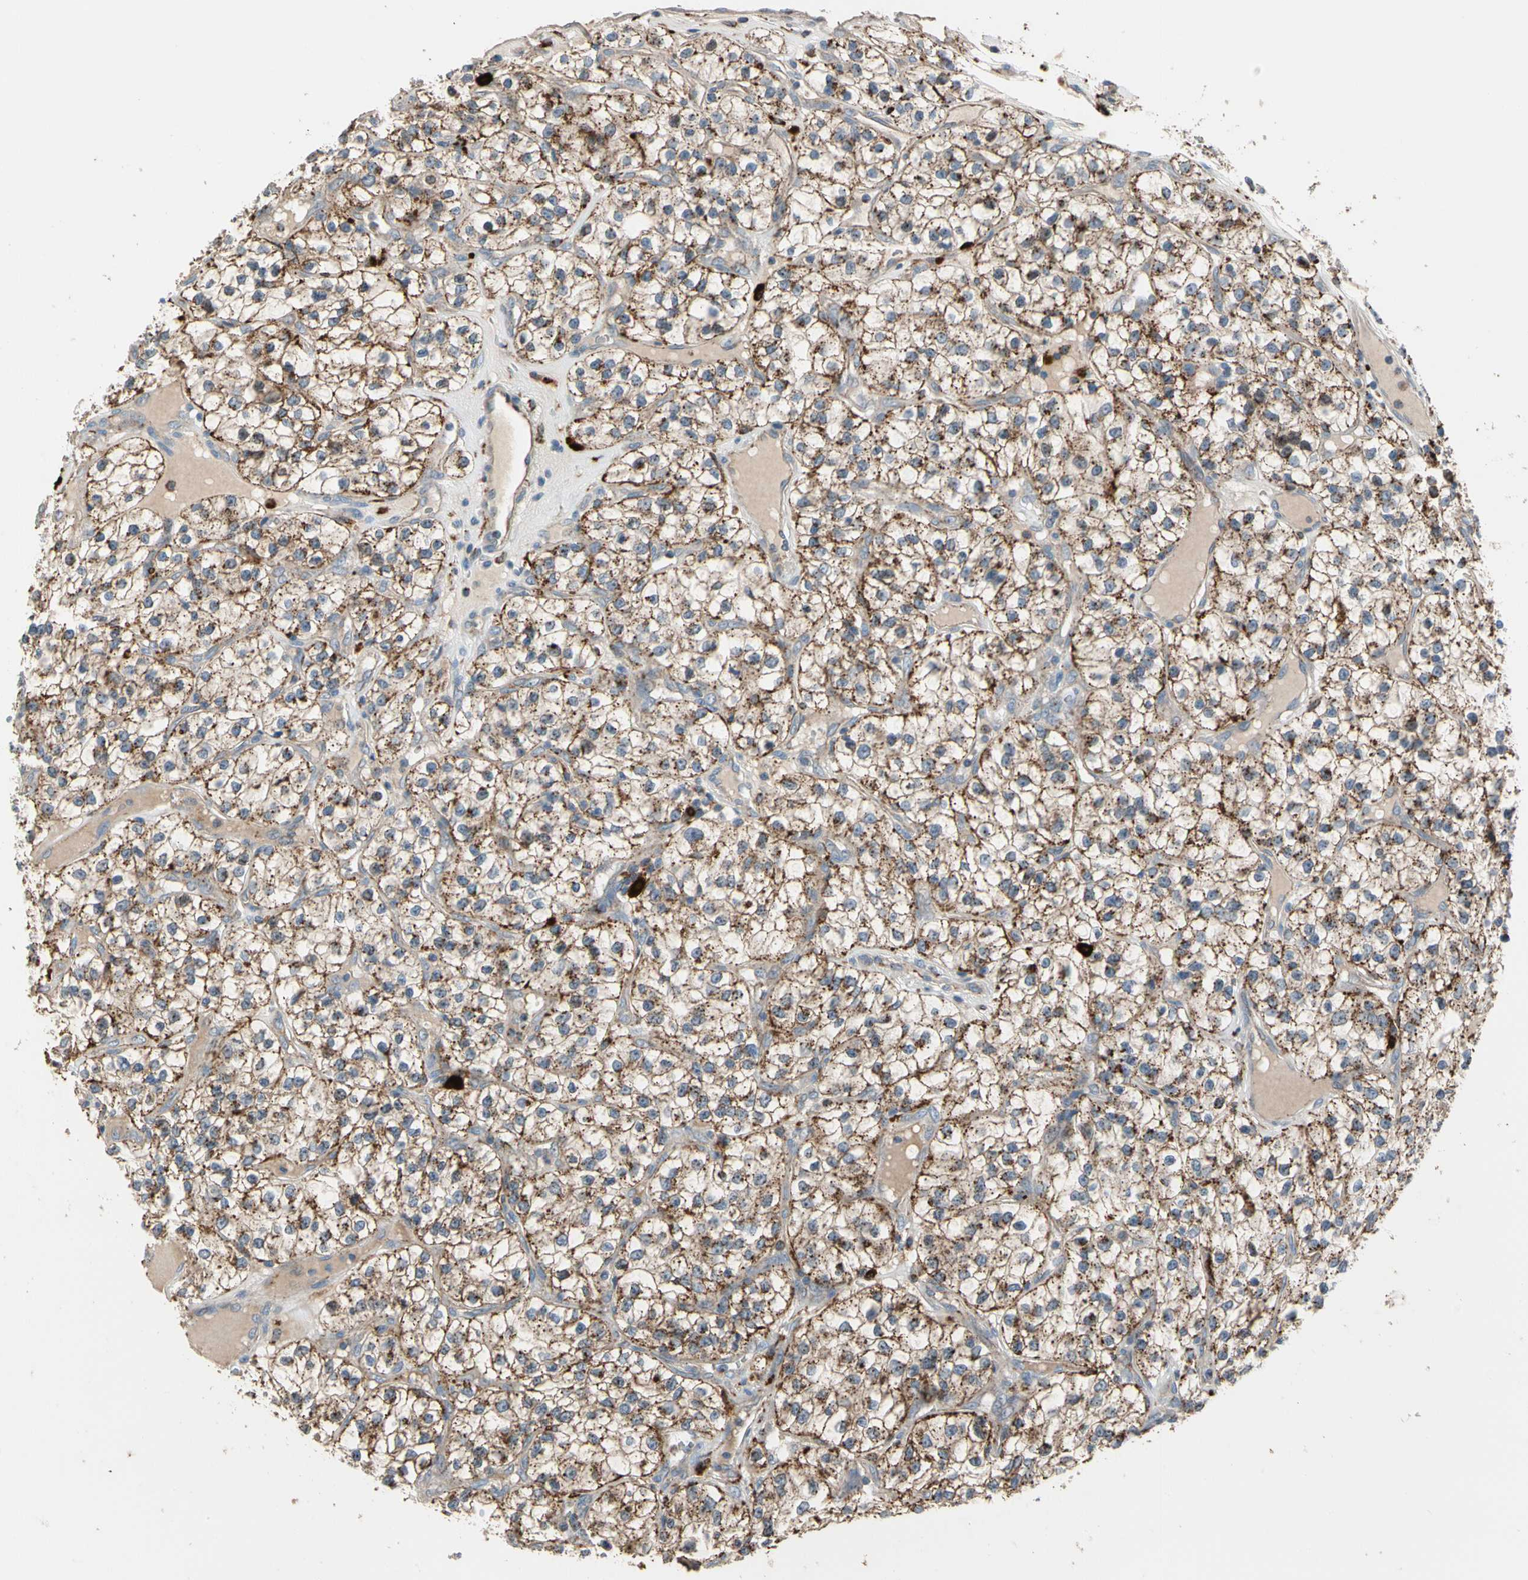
{"staining": {"intensity": "moderate", "quantity": ">75%", "location": "cytoplasmic/membranous"}, "tissue": "renal cancer", "cell_type": "Tumor cells", "image_type": "cancer", "snomed": [{"axis": "morphology", "description": "Adenocarcinoma, NOS"}, {"axis": "topography", "description": "Kidney"}], "caption": "Moderate cytoplasmic/membranous expression for a protein is present in about >75% of tumor cells of renal cancer using immunohistochemistry.", "gene": "GM2A", "patient": {"sex": "female", "age": 57}}